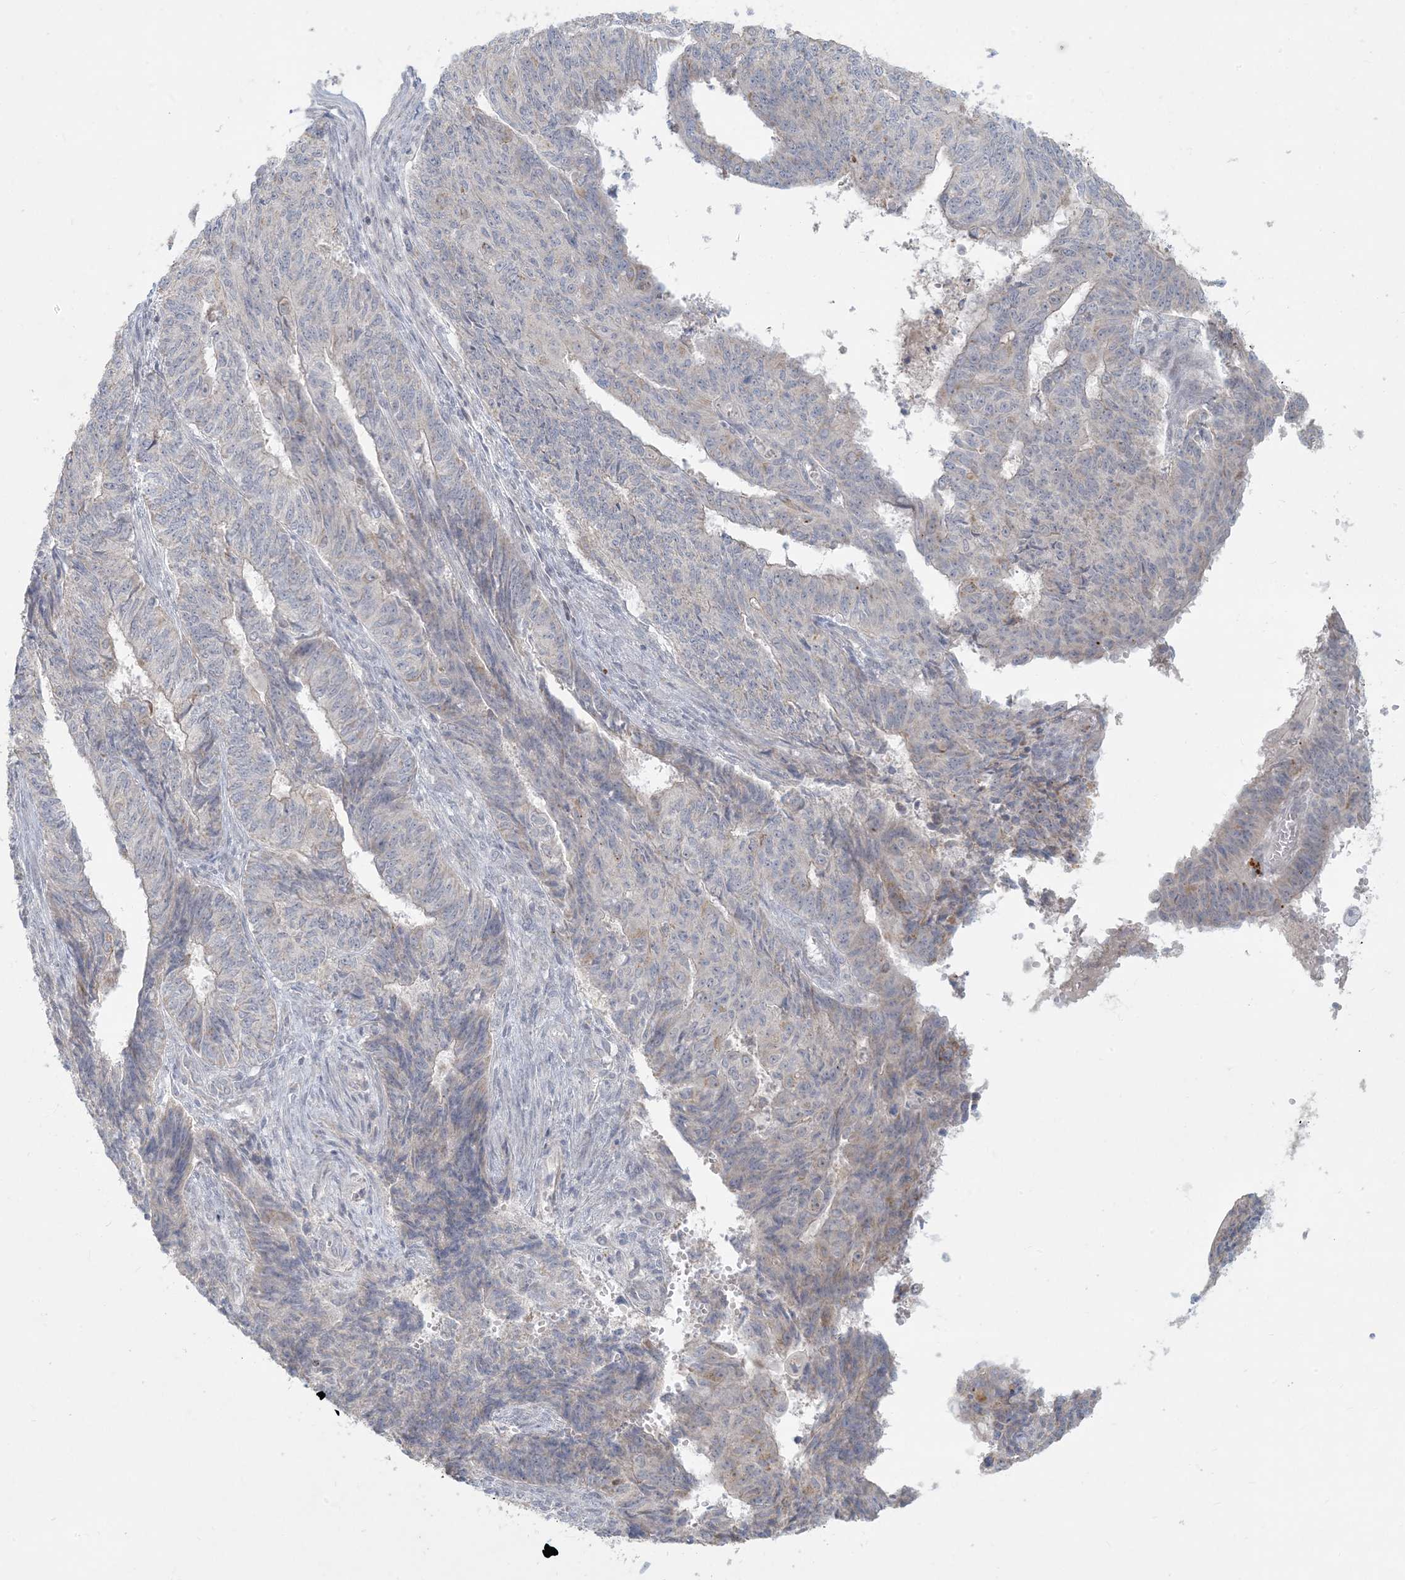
{"staining": {"intensity": "weak", "quantity": "<25%", "location": "cytoplasmic/membranous"}, "tissue": "endometrial cancer", "cell_type": "Tumor cells", "image_type": "cancer", "snomed": [{"axis": "morphology", "description": "Adenocarcinoma, NOS"}, {"axis": "topography", "description": "Endometrium"}], "caption": "A histopathology image of endometrial adenocarcinoma stained for a protein displays no brown staining in tumor cells.", "gene": "MCAT", "patient": {"sex": "female", "age": 32}}